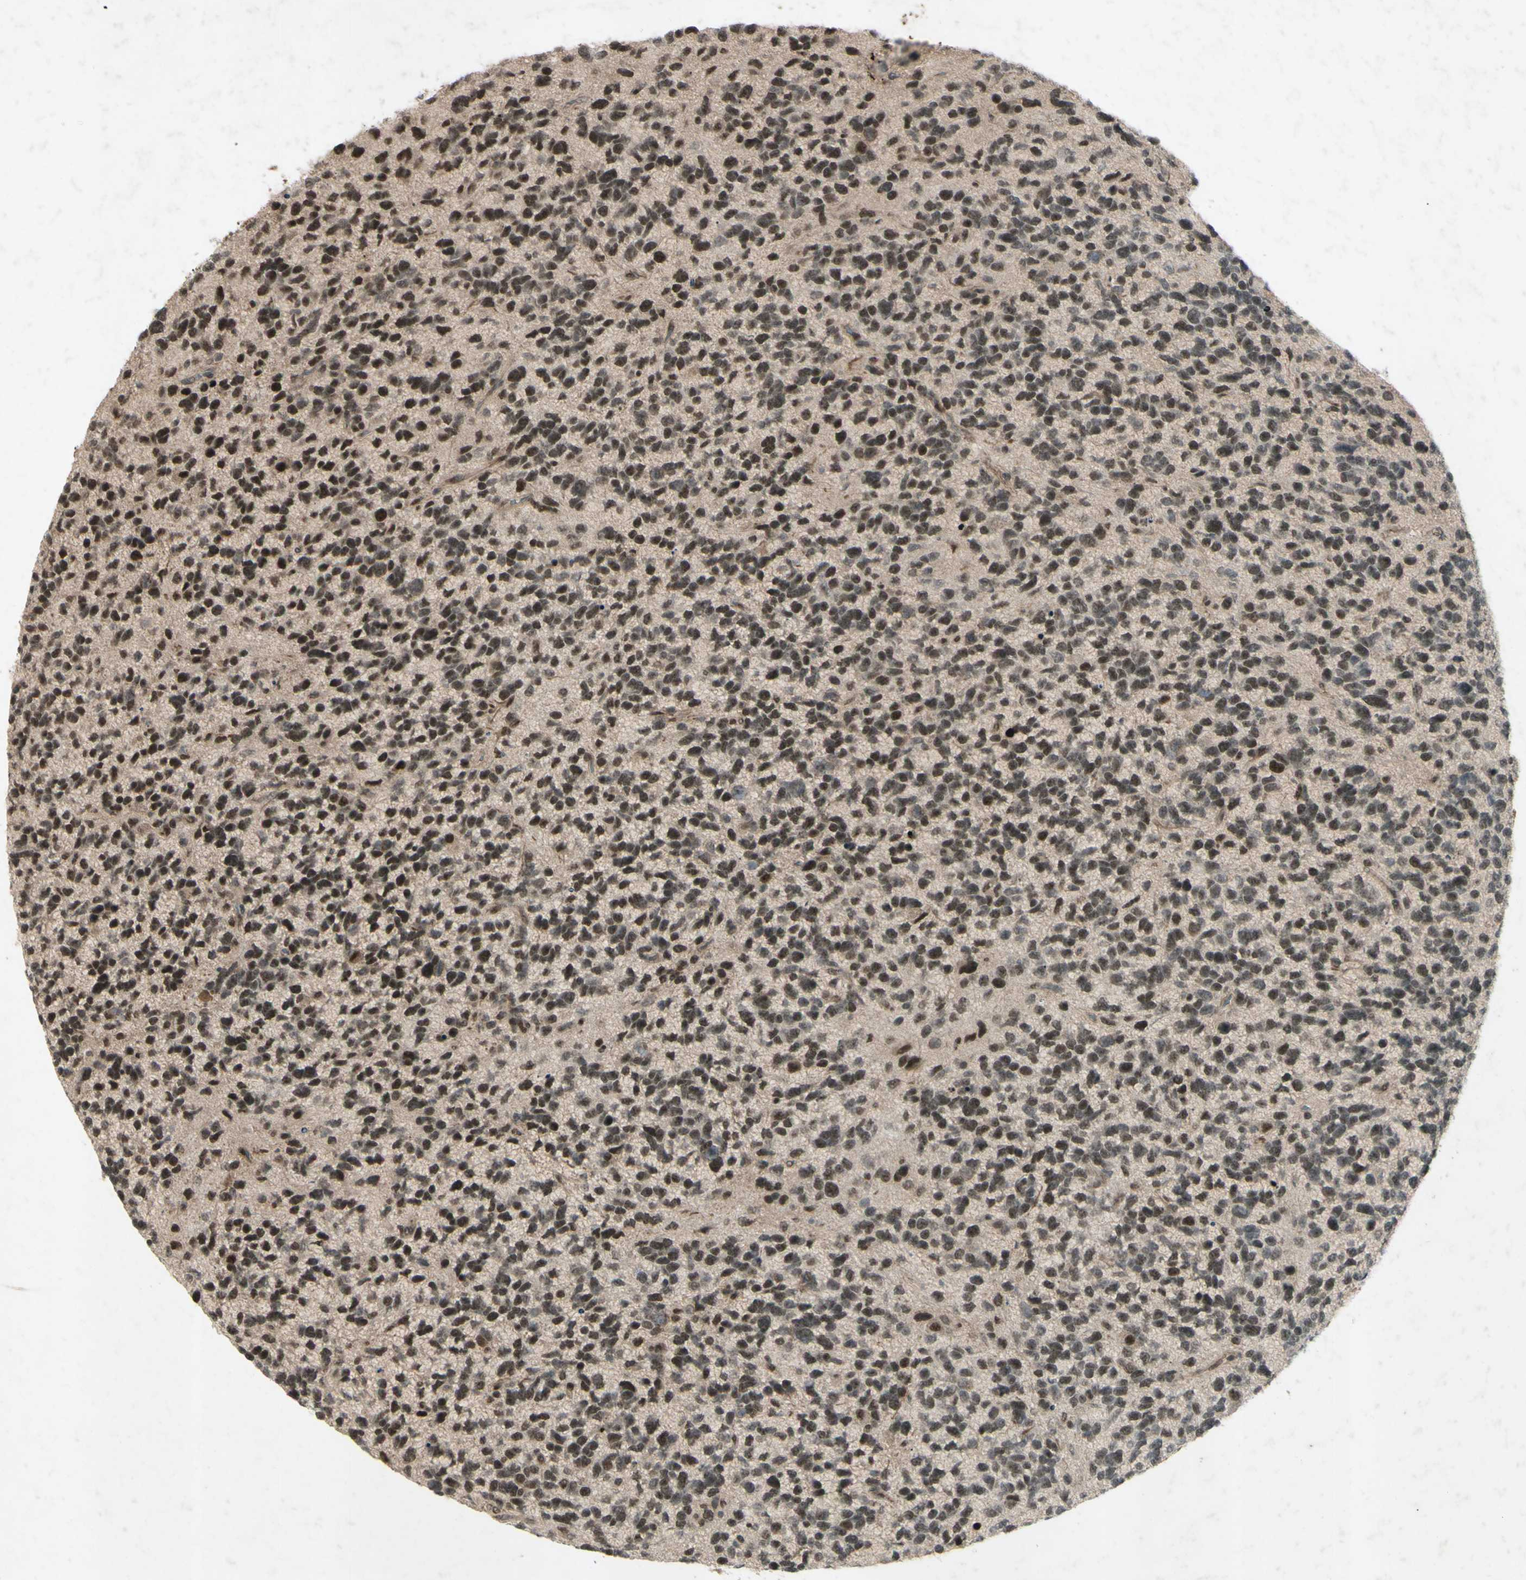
{"staining": {"intensity": "moderate", "quantity": ">75%", "location": "nuclear"}, "tissue": "glioma", "cell_type": "Tumor cells", "image_type": "cancer", "snomed": [{"axis": "morphology", "description": "Glioma, malignant, High grade"}, {"axis": "topography", "description": "Brain"}], "caption": "Immunohistochemical staining of human glioma displays medium levels of moderate nuclear protein staining in approximately >75% of tumor cells. The staining was performed using DAB (3,3'-diaminobenzidine), with brown indicating positive protein expression. Nuclei are stained blue with hematoxylin.", "gene": "SNW1", "patient": {"sex": "female", "age": 58}}